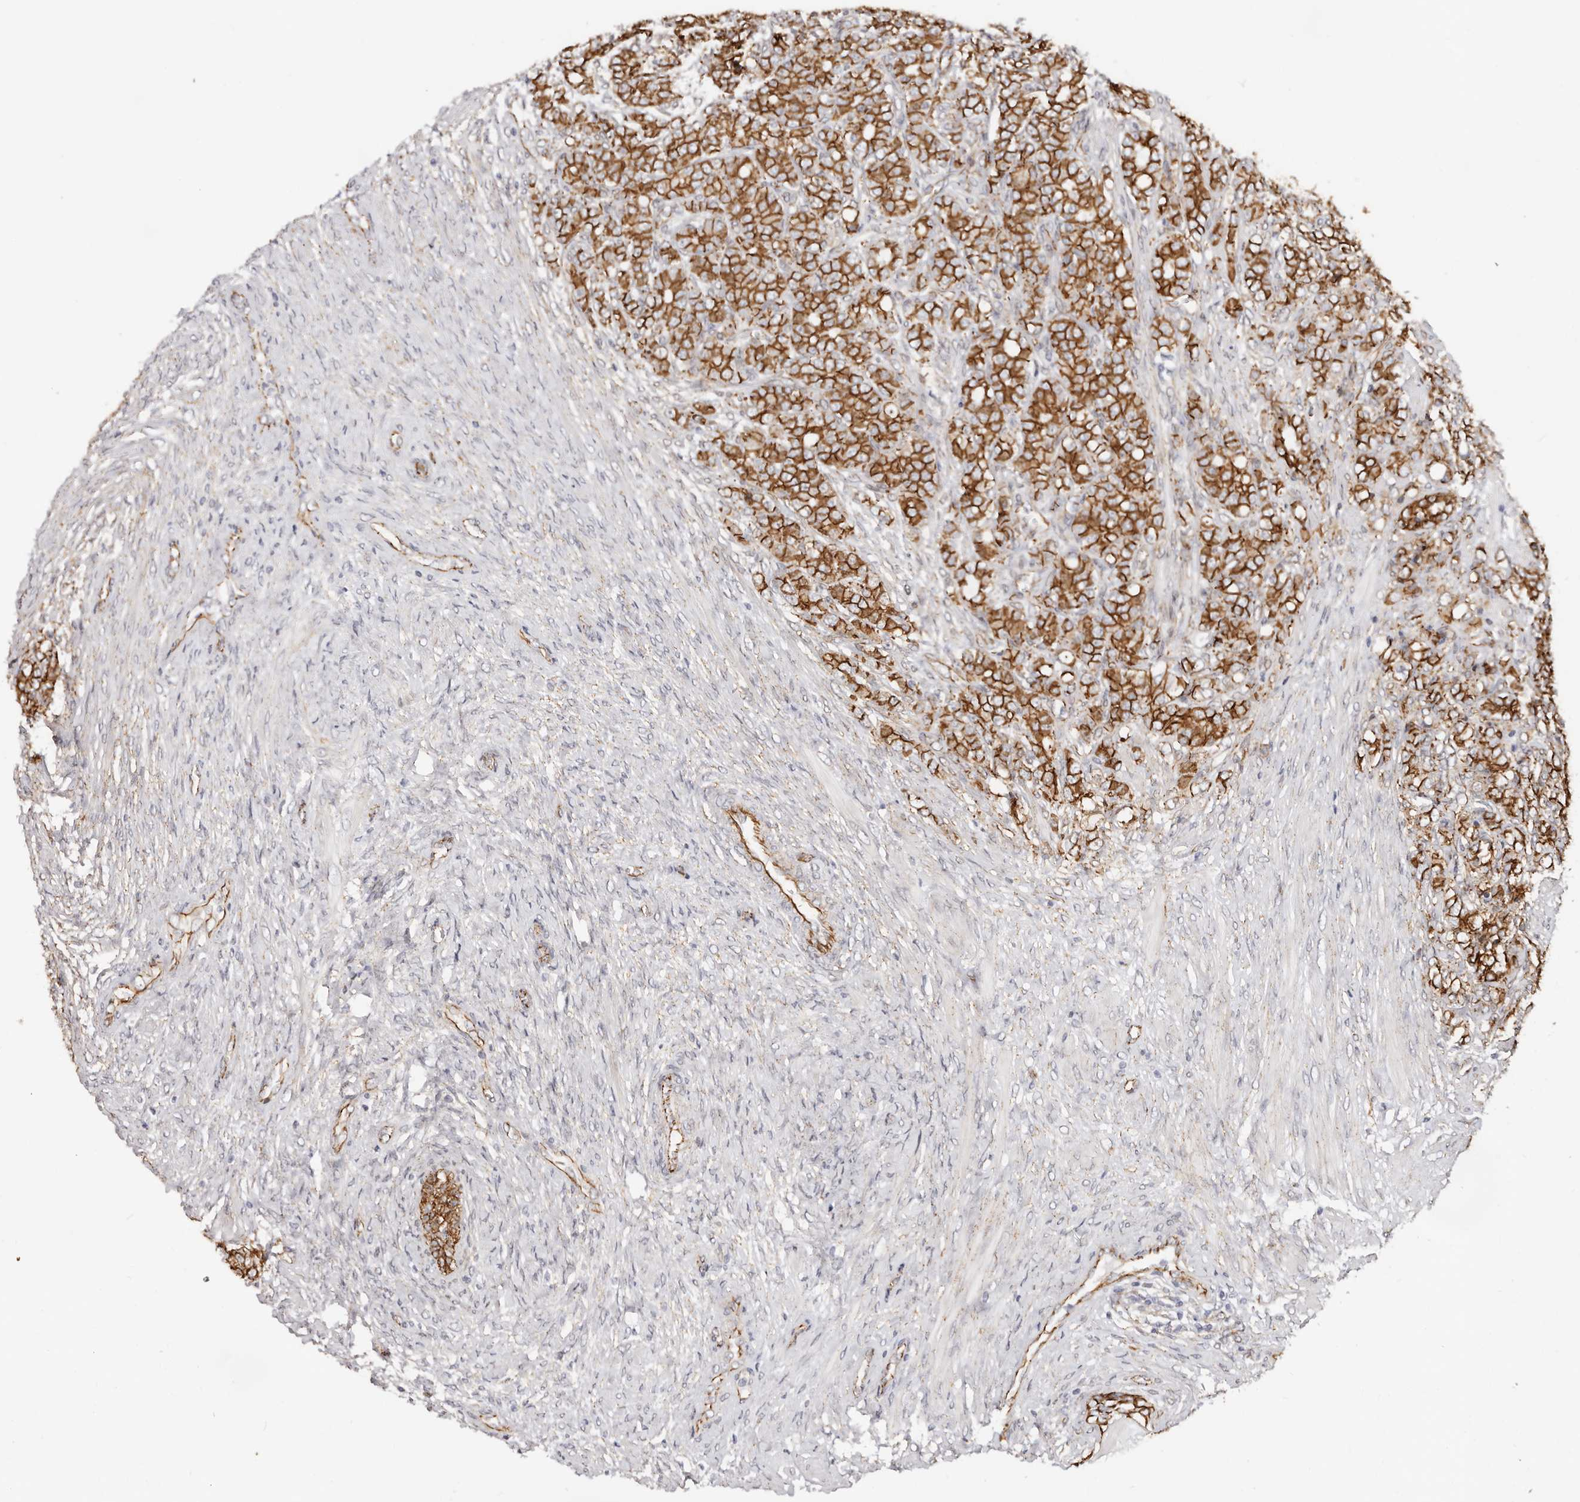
{"staining": {"intensity": "strong", "quantity": ">75%", "location": "cytoplasmic/membranous"}, "tissue": "prostate cancer", "cell_type": "Tumor cells", "image_type": "cancer", "snomed": [{"axis": "morphology", "description": "Adenocarcinoma, High grade"}, {"axis": "topography", "description": "Prostate"}], "caption": "Human prostate high-grade adenocarcinoma stained with a protein marker demonstrates strong staining in tumor cells.", "gene": "CTNNB1", "patient": {"sex": "male", "age": 62}}